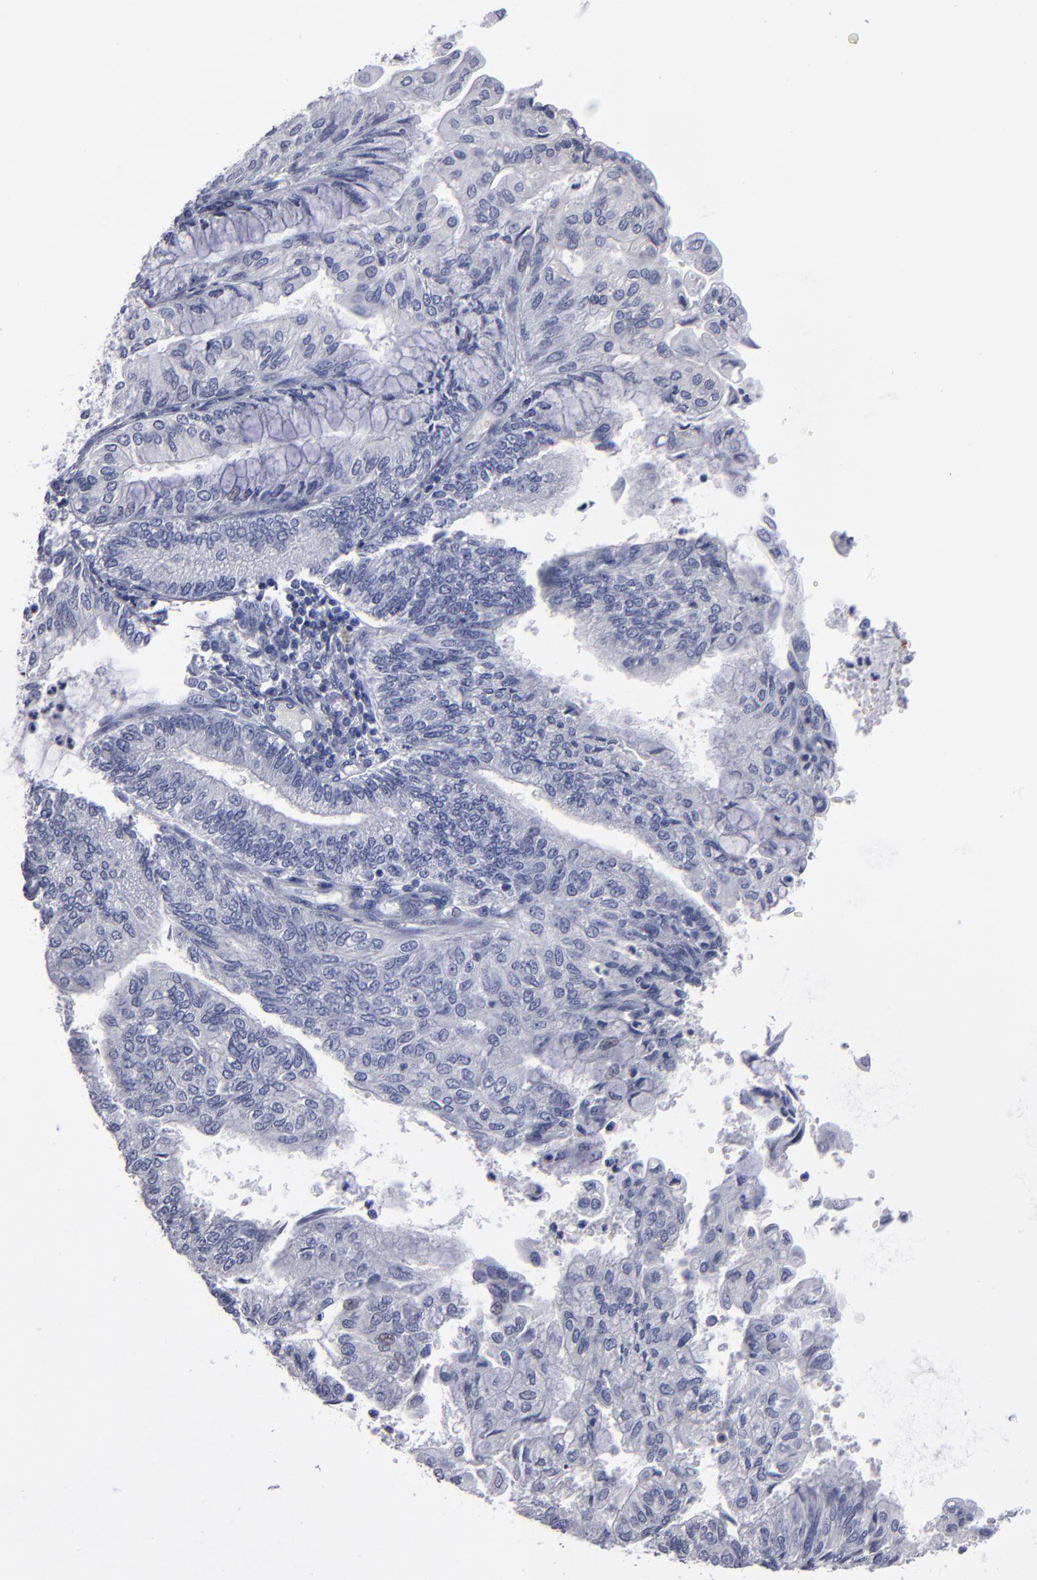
{"staining": {"intensity": "negative", "quantity": "none", "location": "none"}, "tissue": "endometrial cancer", "cell_type": "Tumor cells", "image_type": "cancer", "snomed": [{"axis": "morphology", "description": "Adenocarcinoma, NOS"}, {"axis": "topography", "description": "Endometrium"}], "caption": "High magnification brightfield microscopy of endometrial cancer (adenocarcinoma) stained with DAB (brown) and counterstained with hematoxylin (blue): tumor cells show no significant expression.", "gene": "CADM3", "patient": {"sex": "female", "age": 59}}